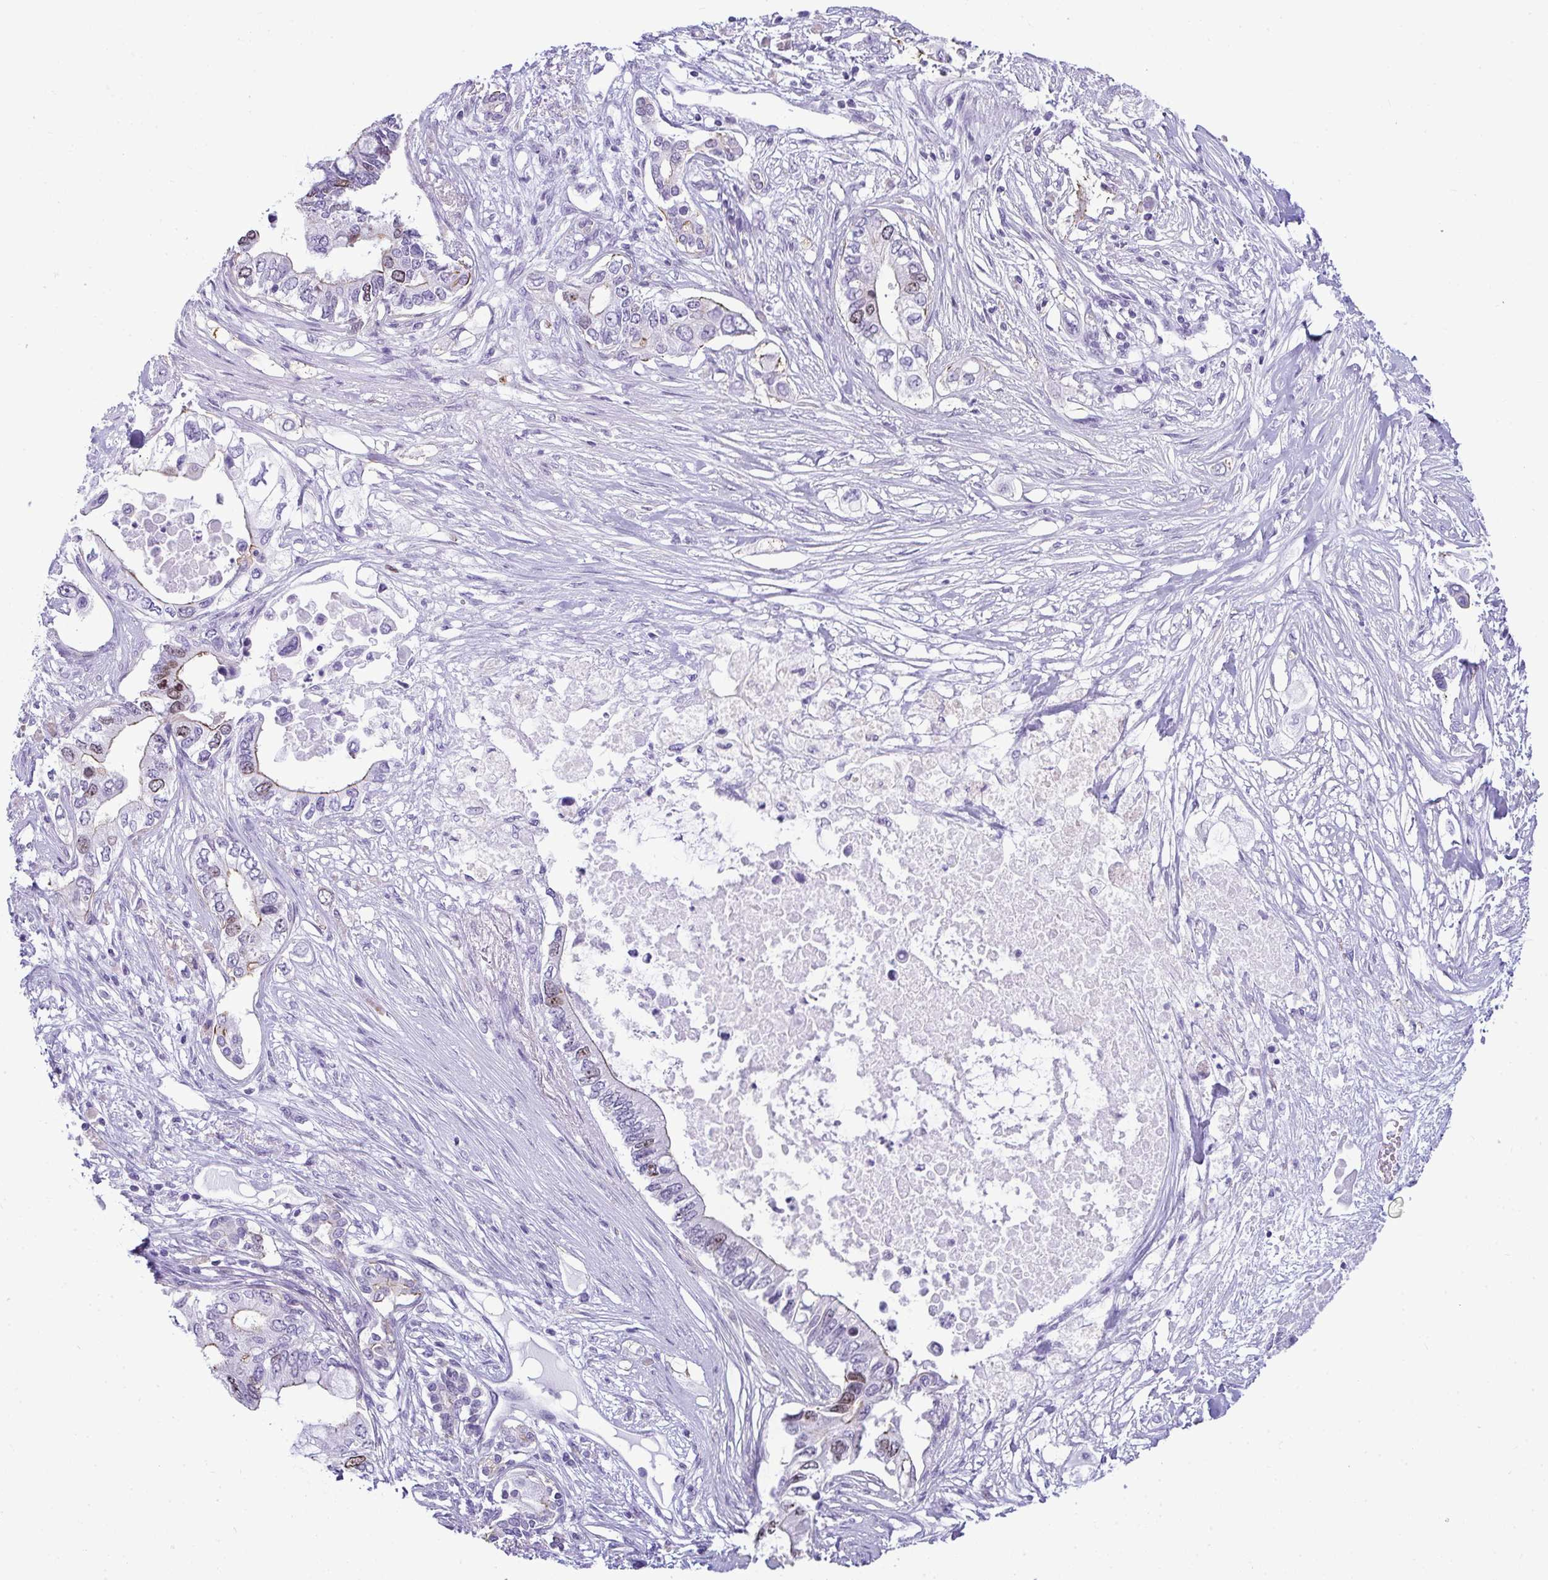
{"staining": {"intensity": "moderate", "quantity": "<25%", "location": "nuclear"}, "tissue": "pancreatic cancer", "cell_type": "Tumor cells", "image_type": "cancer", "snomed": [{"axis": "morphology", "description": "Adenocarcinoma, NOS"}, {"axis": "topography", "description": "Pancreas"}], "caption": "Immunohistochemistry (IHC) micrograph of human pancreatic adenocarcinoma stained for a protein (brown), which demonstrates low levels of moderate nuclear staining in about <25% of tumor cells.", "gene": "SUZ12", "patient": {"sex": "female", "age": 63}}